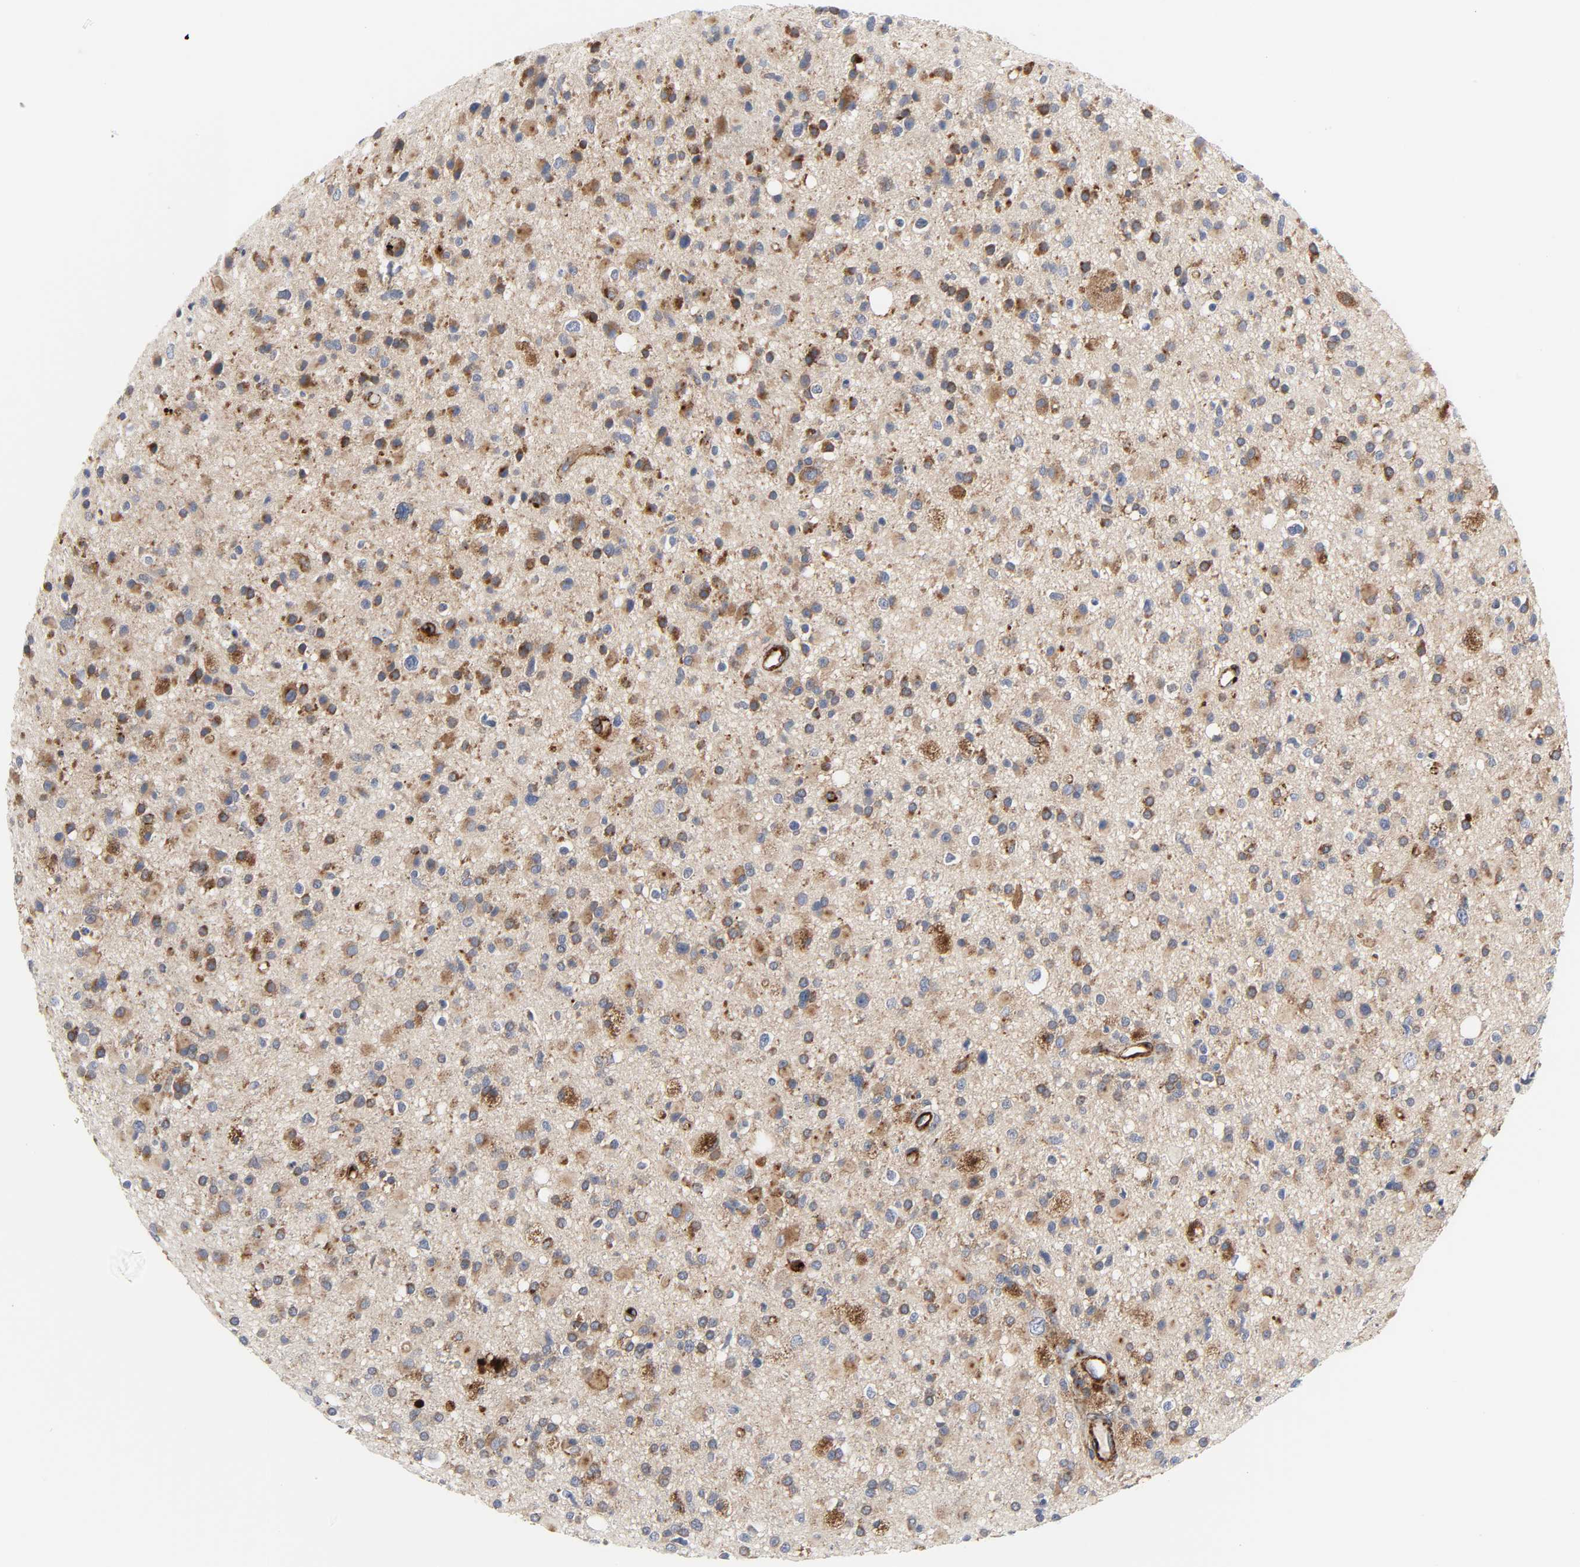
{"staining": {"intensity": "moderate", "quantity": "<25%", "location": "cytoplasmic/membranous"}, "tissue": "glioma", "cell_type": "Tumor cells", "image_type": "cancer", "snomed": [{"axis": "morphology", "description": "Glioma, malignant, High grade"}, {"axis": "topography", "description": "Brain"}], "caption": "IHC (DAB (3,3'-diaminobenzidine)) staining of human malignant high-grade glioma displays moderate cytoplasmic/membranous protein positivity in about <25% of tumor cells.", "gene": "ARHGAP1", "patient": {"sex": "male", "age": 33}}